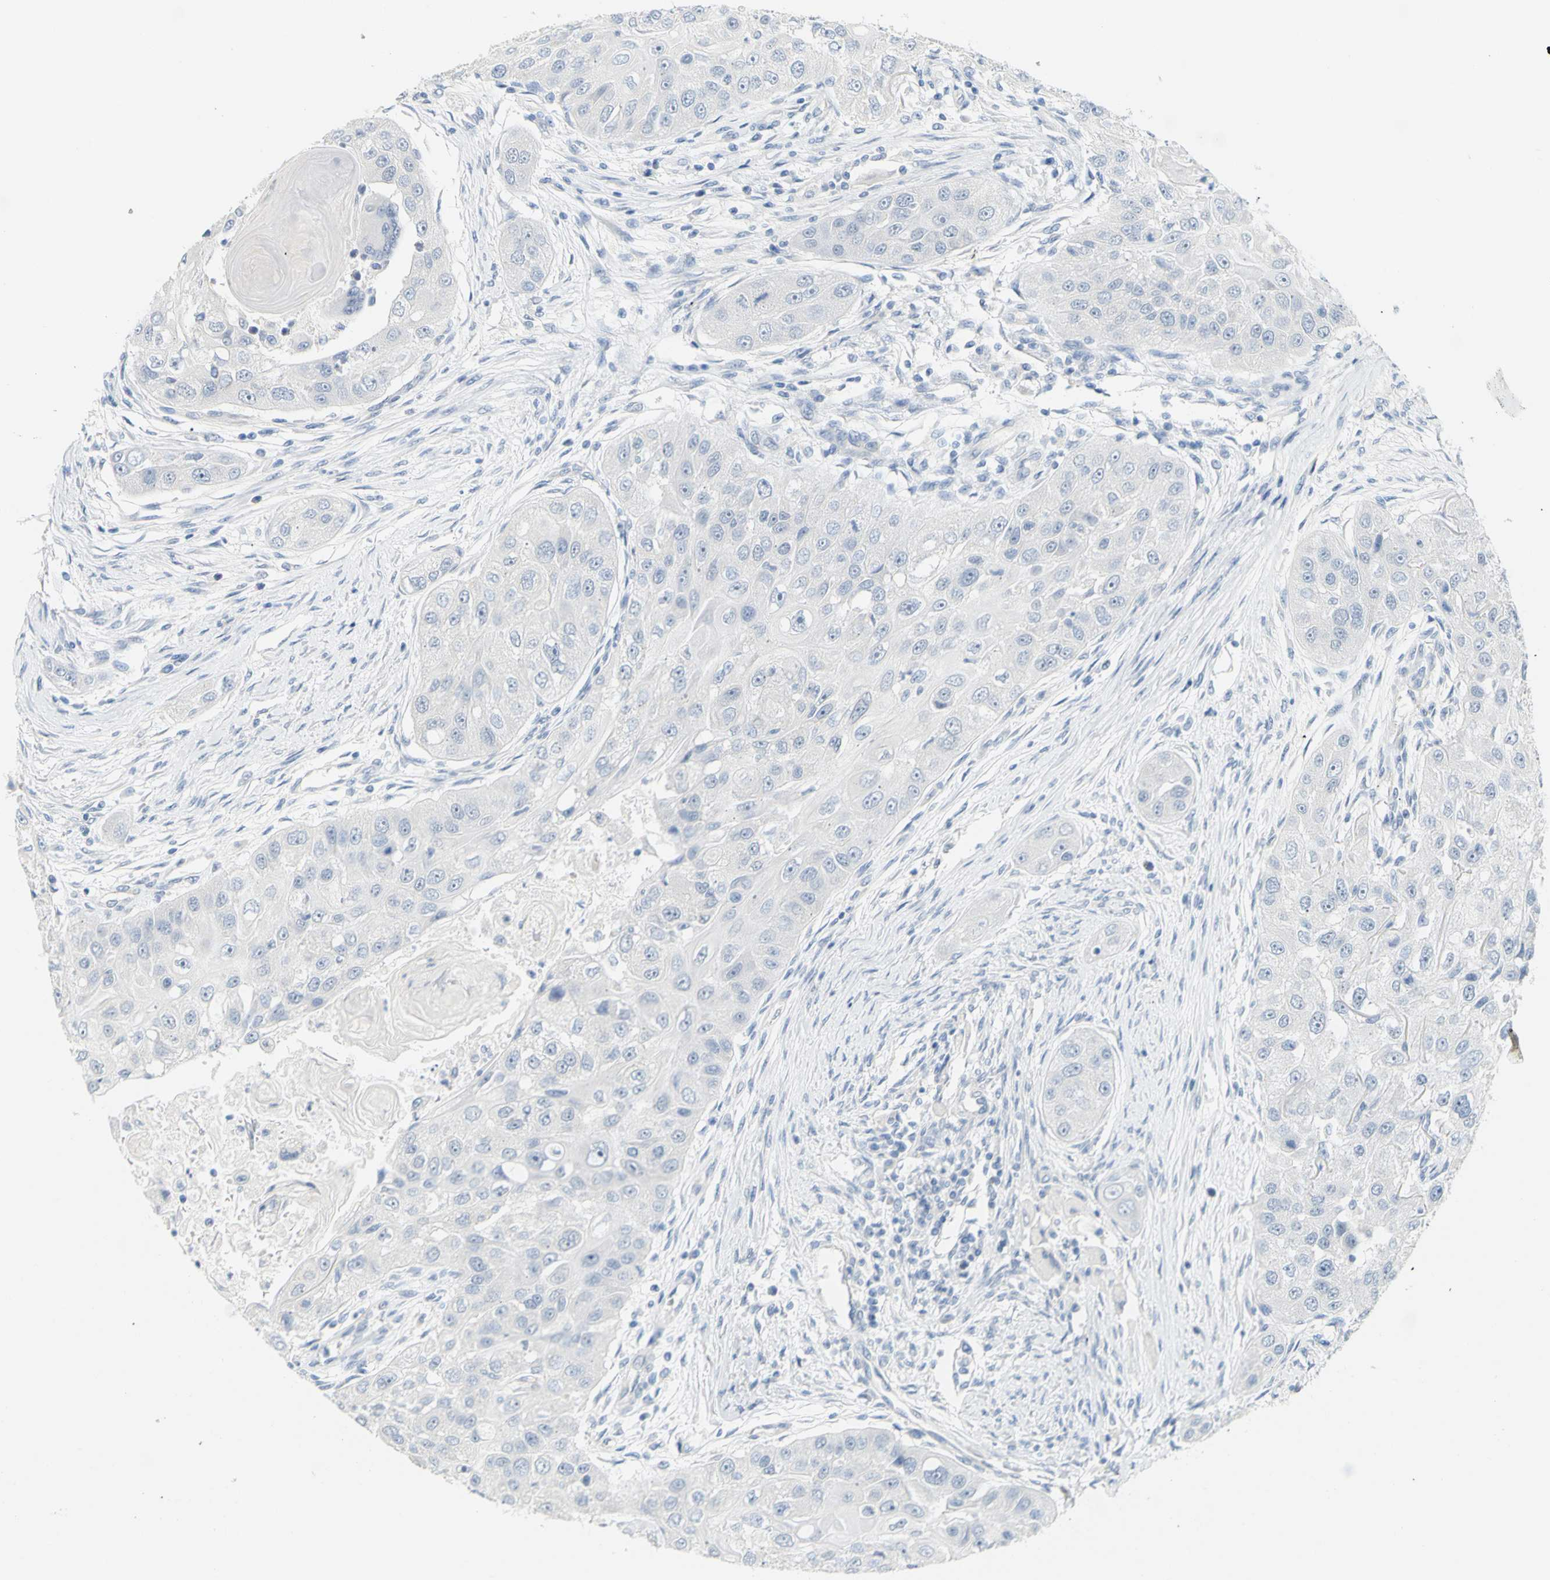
{"staining": {"intensity": "negative", "quantity": "none", "location": "none"}, "tissue": "head and neck cancer", "cell_type": "Tumor cells", "image_type": "cancer", "snomed": [{"axis": "morphology", "description": "Normal tissue, NOS"}, {"axis": "morphology", "description": "Squamous cell carcinoma, NOS"}, {"axis": "topography", "description": "Skeletal muscle"}, {"axis": "topography", "description": "Head-Neck"}], "caption": "There is no significant expression in tumor cells of squamous cell carcinoma (head and neck). (Stains: DAB immunohistochemistry (IHC) with hematoxylin counter stain, Microscopy: brightfield microscopy at high magnification).", "gene": "OPN1SW", "patient": {"sex": "male", "age": 51}}